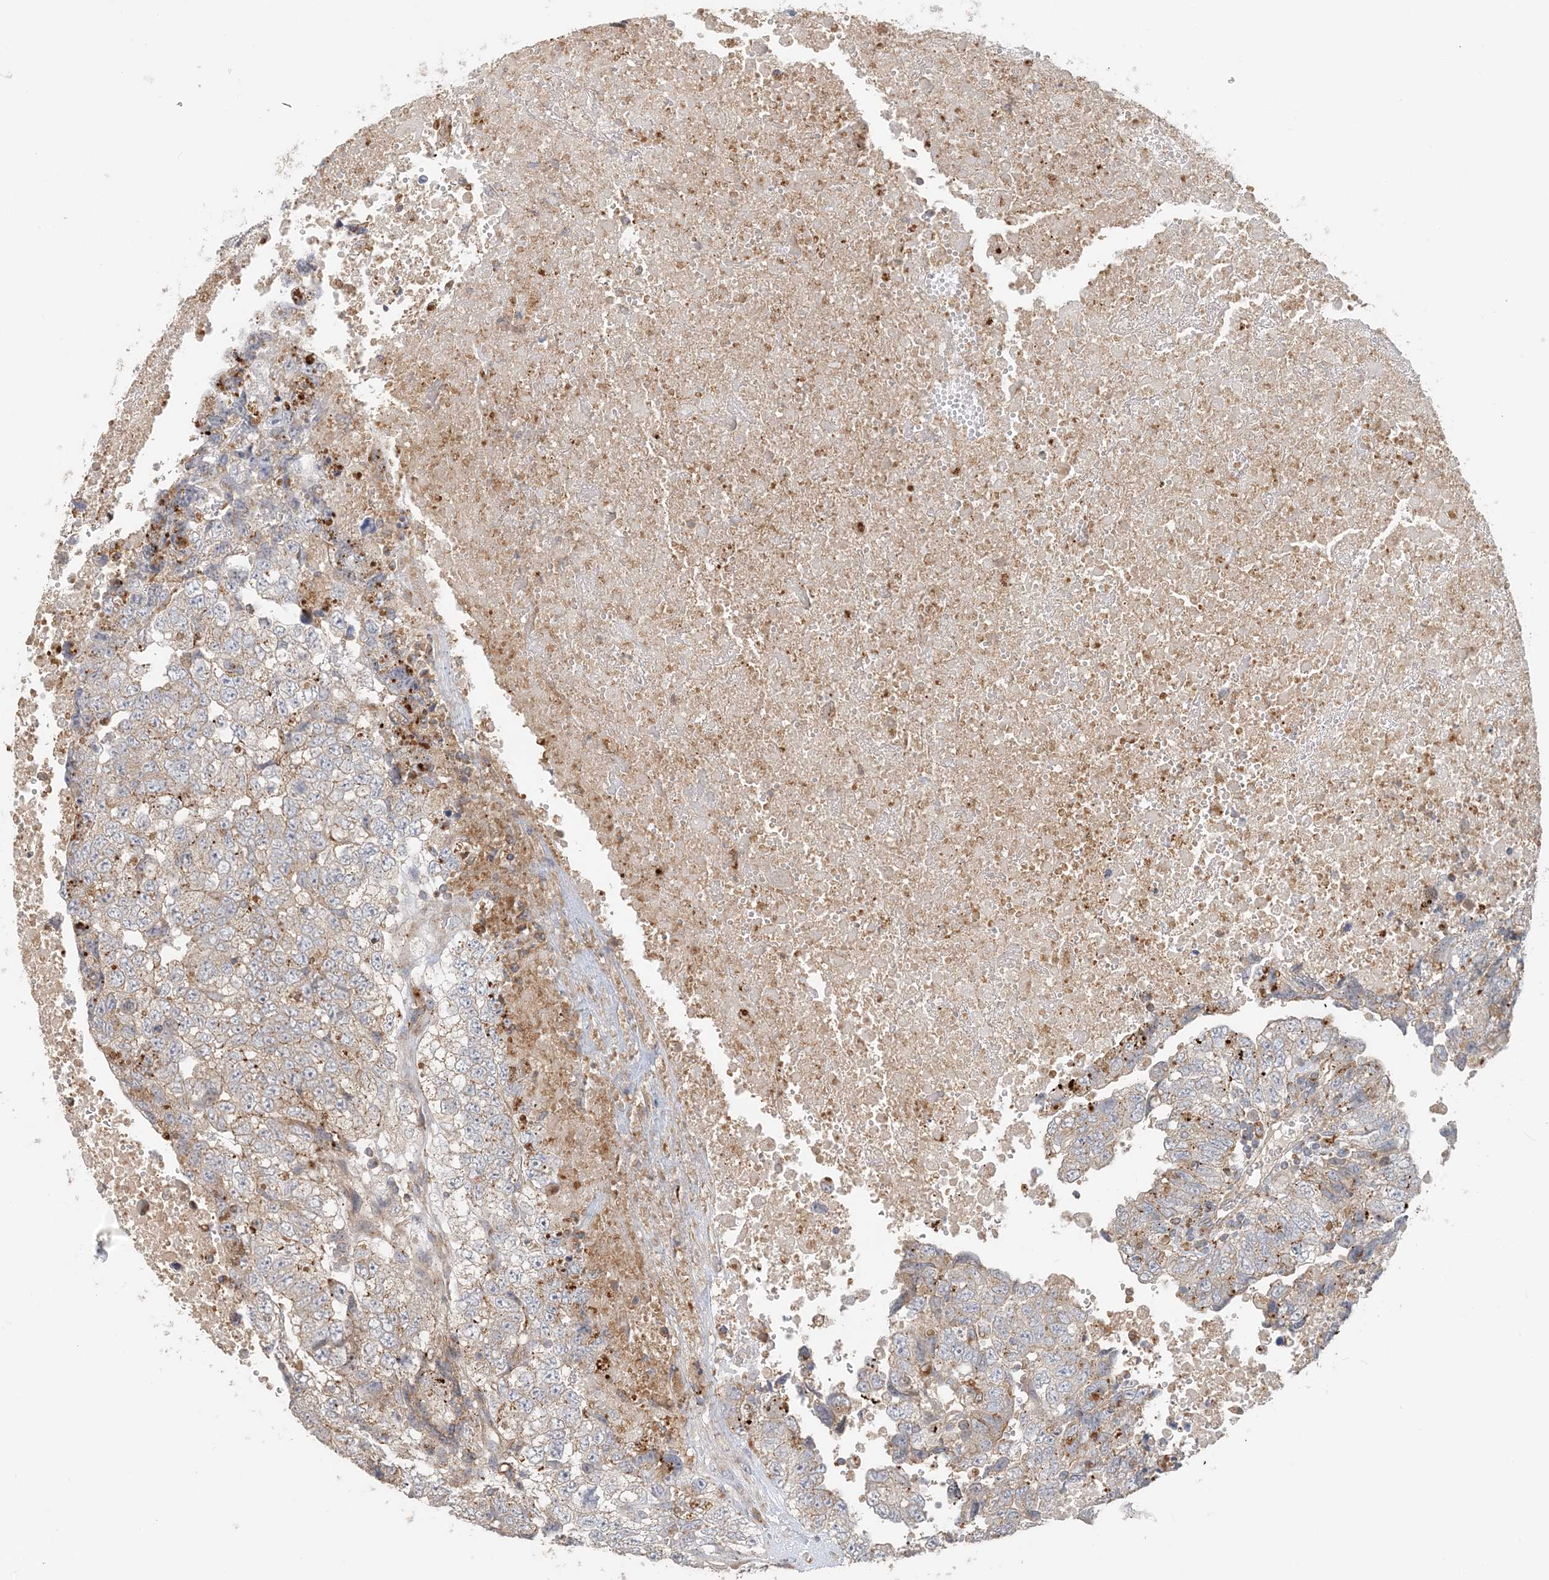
{"staining": {"intensity": "weak", "quantity": "25%-75%", "location": "cytoplasmic/membranous"}, "tissue": "testis cancer", "cell_type": "Tumor cells", "image_type": "cancer", "snomed": [{"axis": "morphology", "description": "Carcinoma, Embryonal, NOS"}, {"axis": "topography", "description": "Testis"}], "caption": "DAB immunohistochemical staining of human testis embryonal carcinoma shows weak cytoplasmic/membranous protein staining in approximately 25%-75% of tumor cells. The protein of interest is stained brown, and the nuclei are stained in blue (DAB IHC with brightfield microscopy, high magnification).", "gene": "SPPL2A", "patient": {"sex": "male", "age": 37}}